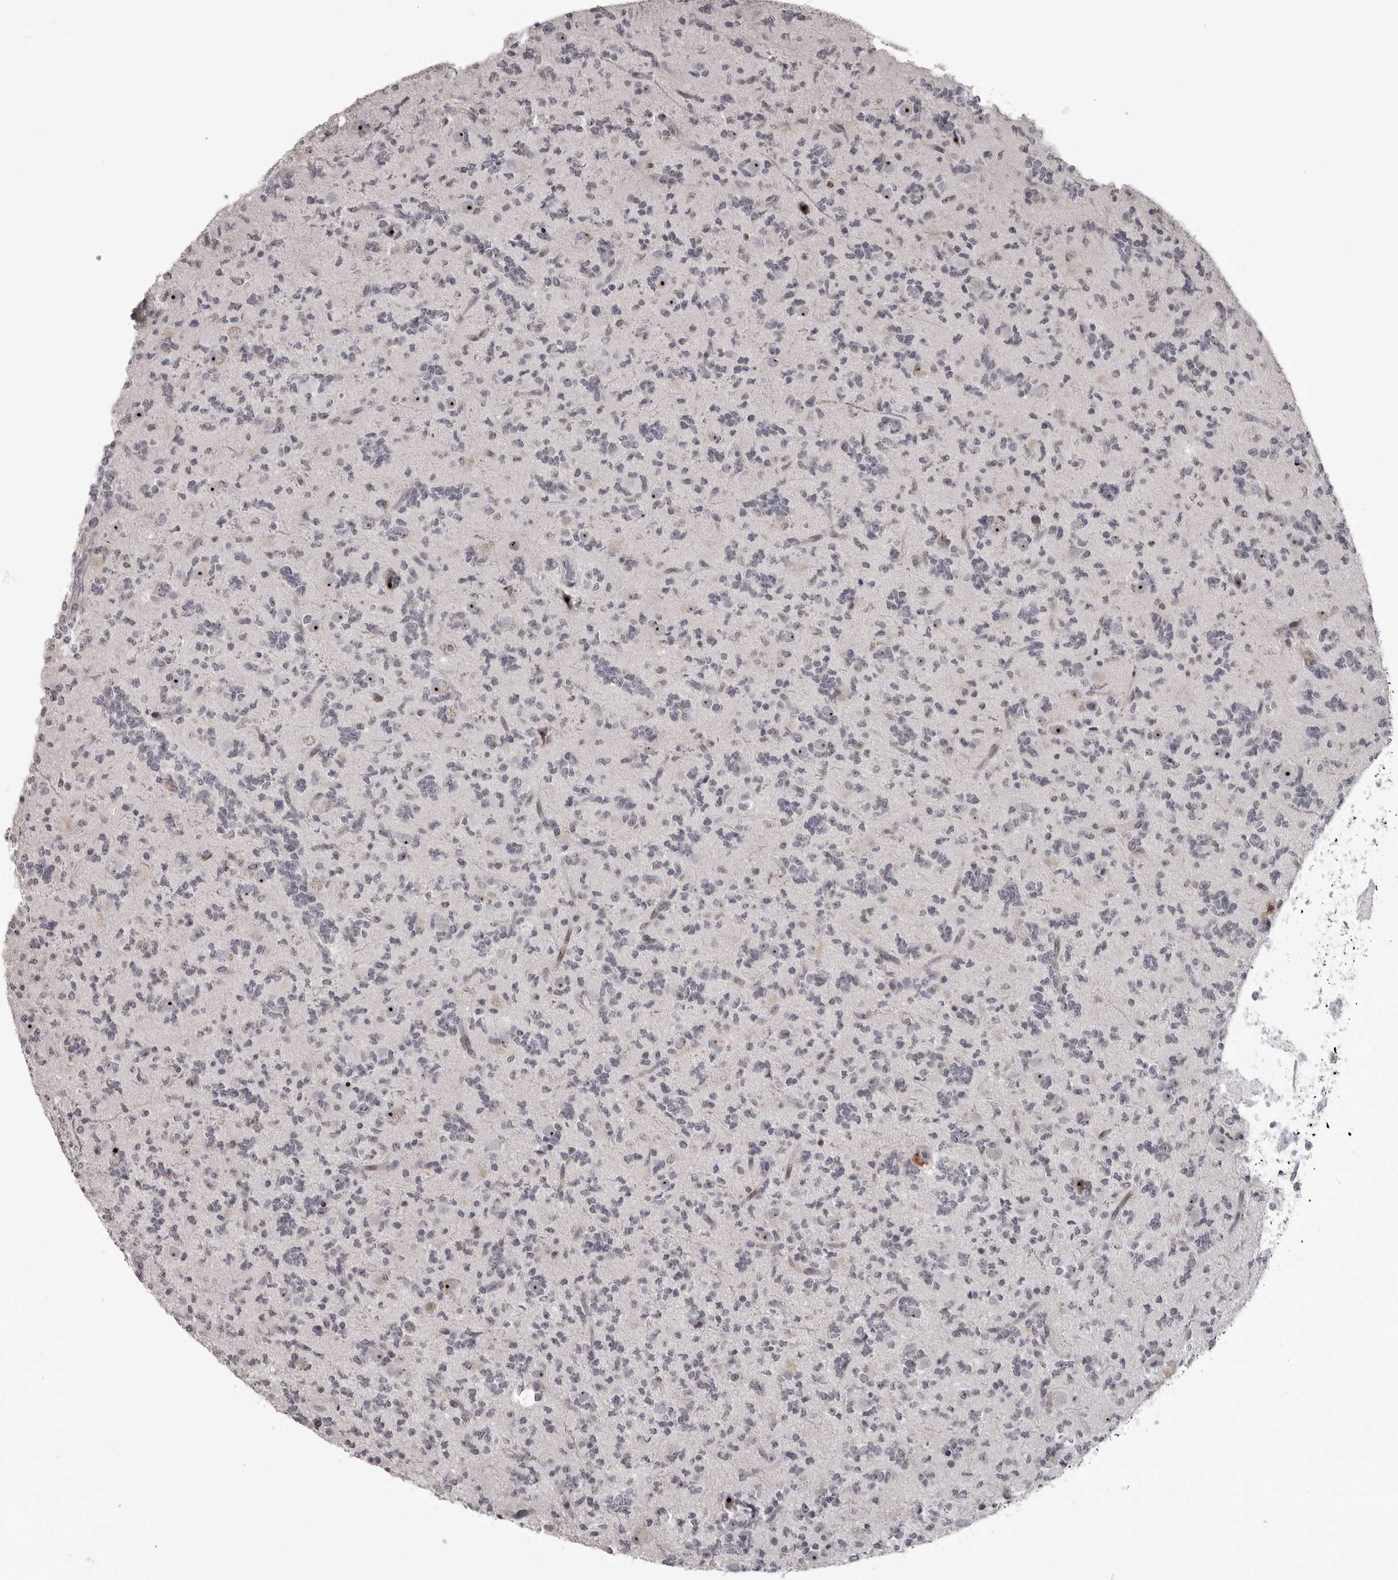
{"staining": {"intensity": "strong", "quantity": "<25%", "location": "nuclear"}, "tissue": "glioma", "cell_type": "Tumor cells", "image_type": "cancer", "snomed": [{"axis": "morphology", "description": "Glioma, malignant, High grade"}, {"axis": "topography", "description": "Brain"}], "caption": "Strong nuclear protein positivity is identified in approximately <25% of tumor cells in high-grade glioma (malignant). Nuclei are stained in blue.", "gene": "HELZ", "patient": {"sex": "female", "age": 62}}